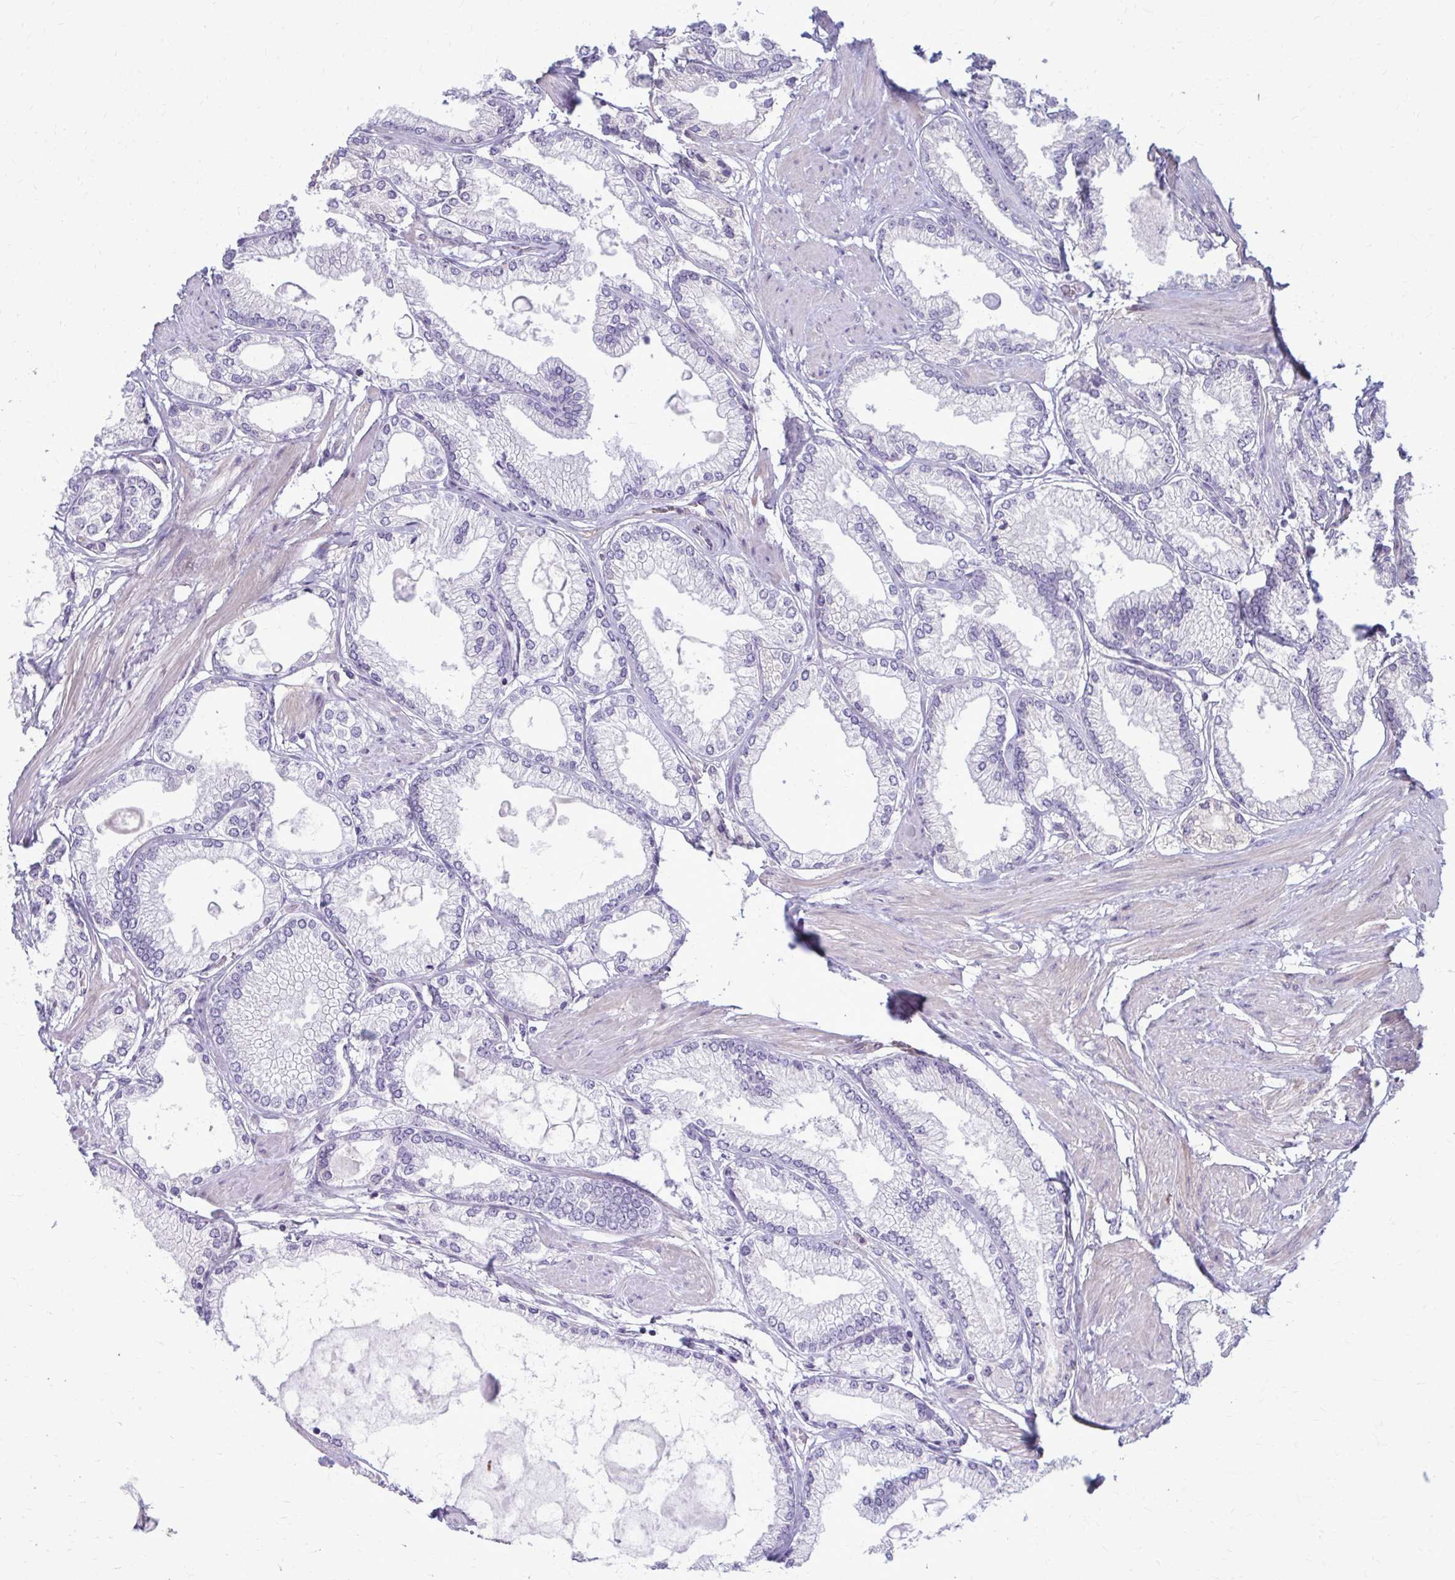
{"staining": {"intensity": "negative", "quantity": "none", "location": "none"}, "tissue": "prostate cancer", "cell_type": "Tumor cells", "image_type": "cancer", "snomed": [{"axis": "morphology", "description": "Adenocarcinoma, High grade"}, {"axis": "topography", "description": "Prostate"}], "caption": "There is no significant expression in tumor cells of adenocarcinoma (high-grade) (prostate).", "gene": "MCRIP2", "patient": {"sex": "male", "age": 68}}